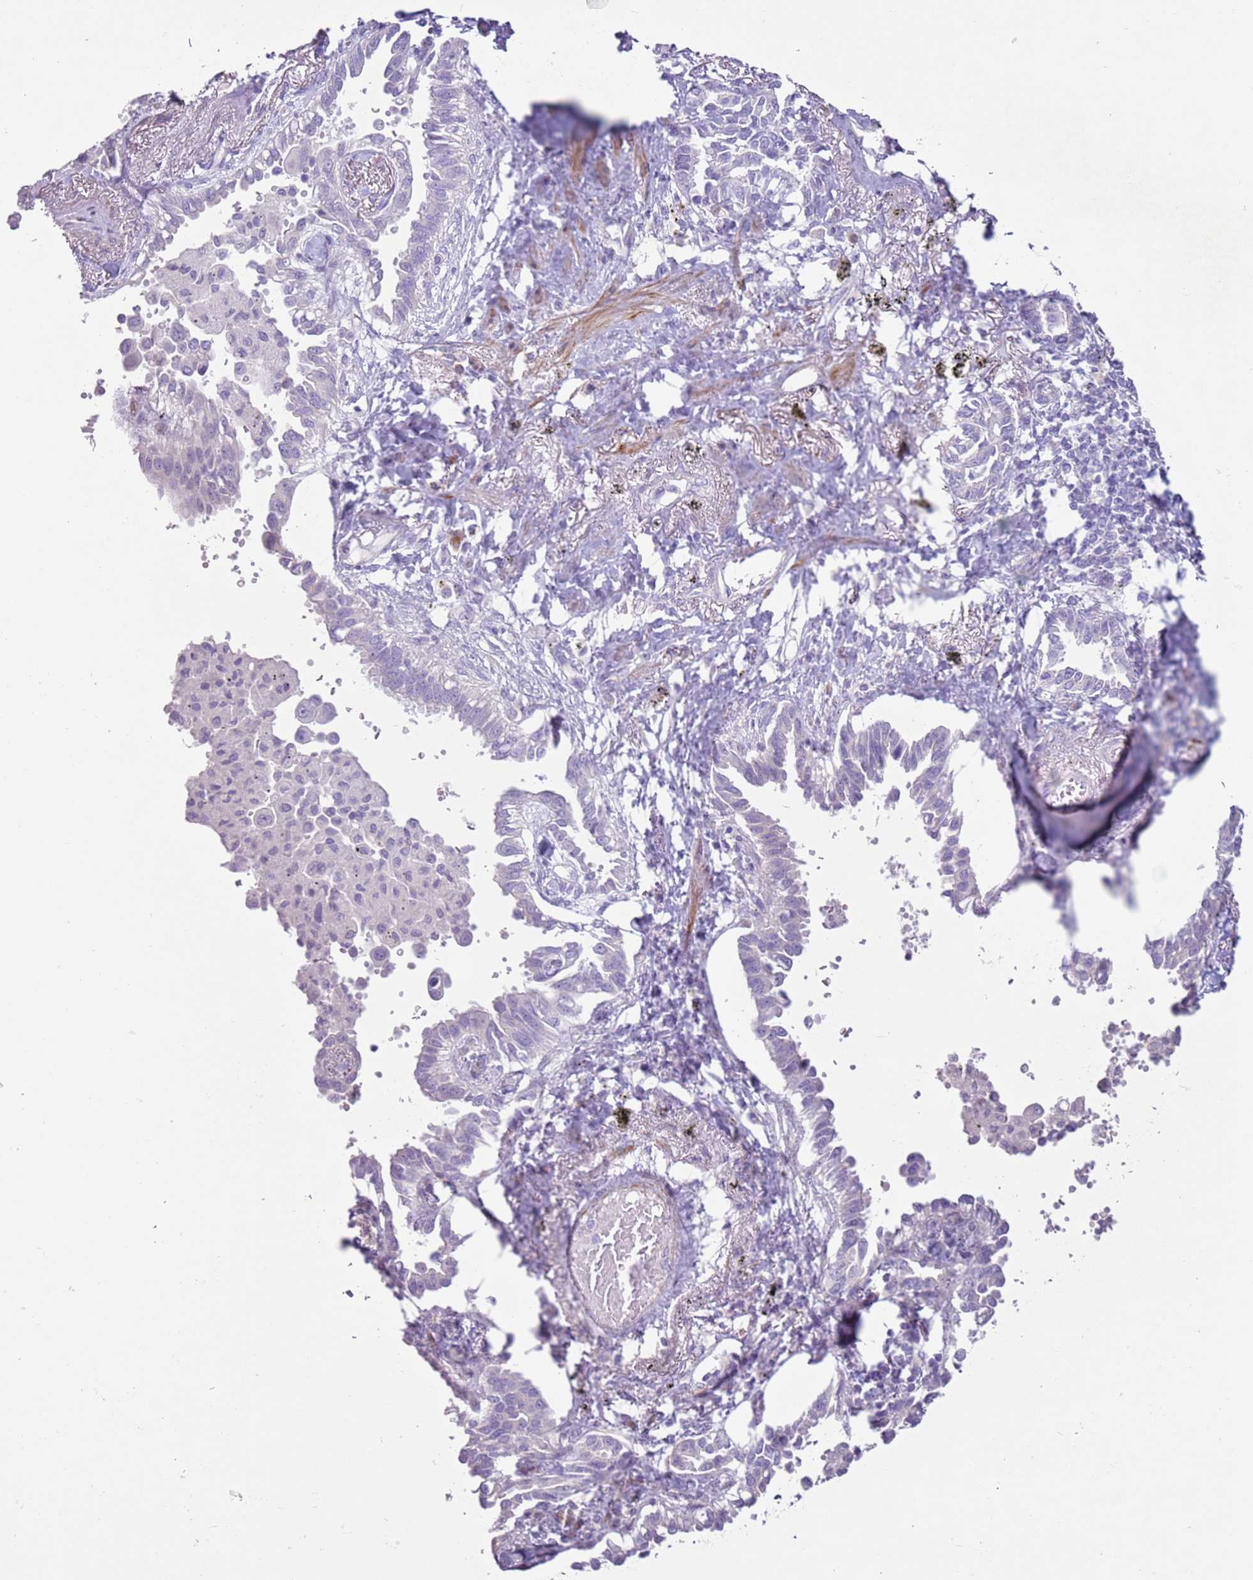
{"staining": {"intensity": "negative", "quantity": "none", "location": "none"}, "tissue": "lung cancer", "cell_type": "Tumor cells", "image_type": "cancer", "snomed": [{"axis": "morphology", "description": "Adenocarcinoma, NOS"}, {"axis": "topography", "description": "Lung"}], "caption": "Immunohistochemical staining of human lung cancer (adenocarcinoma) displays no significant positivity in tumor cells. Brightfield microscopy of immunohistochemistry stained with DAB (3,3'-diaminobenzidine) (brown) and hematoxylin (blue), captured at high magnification.", "gene": "ZNF239", "patient": {"sex": "male", "age": 67}}